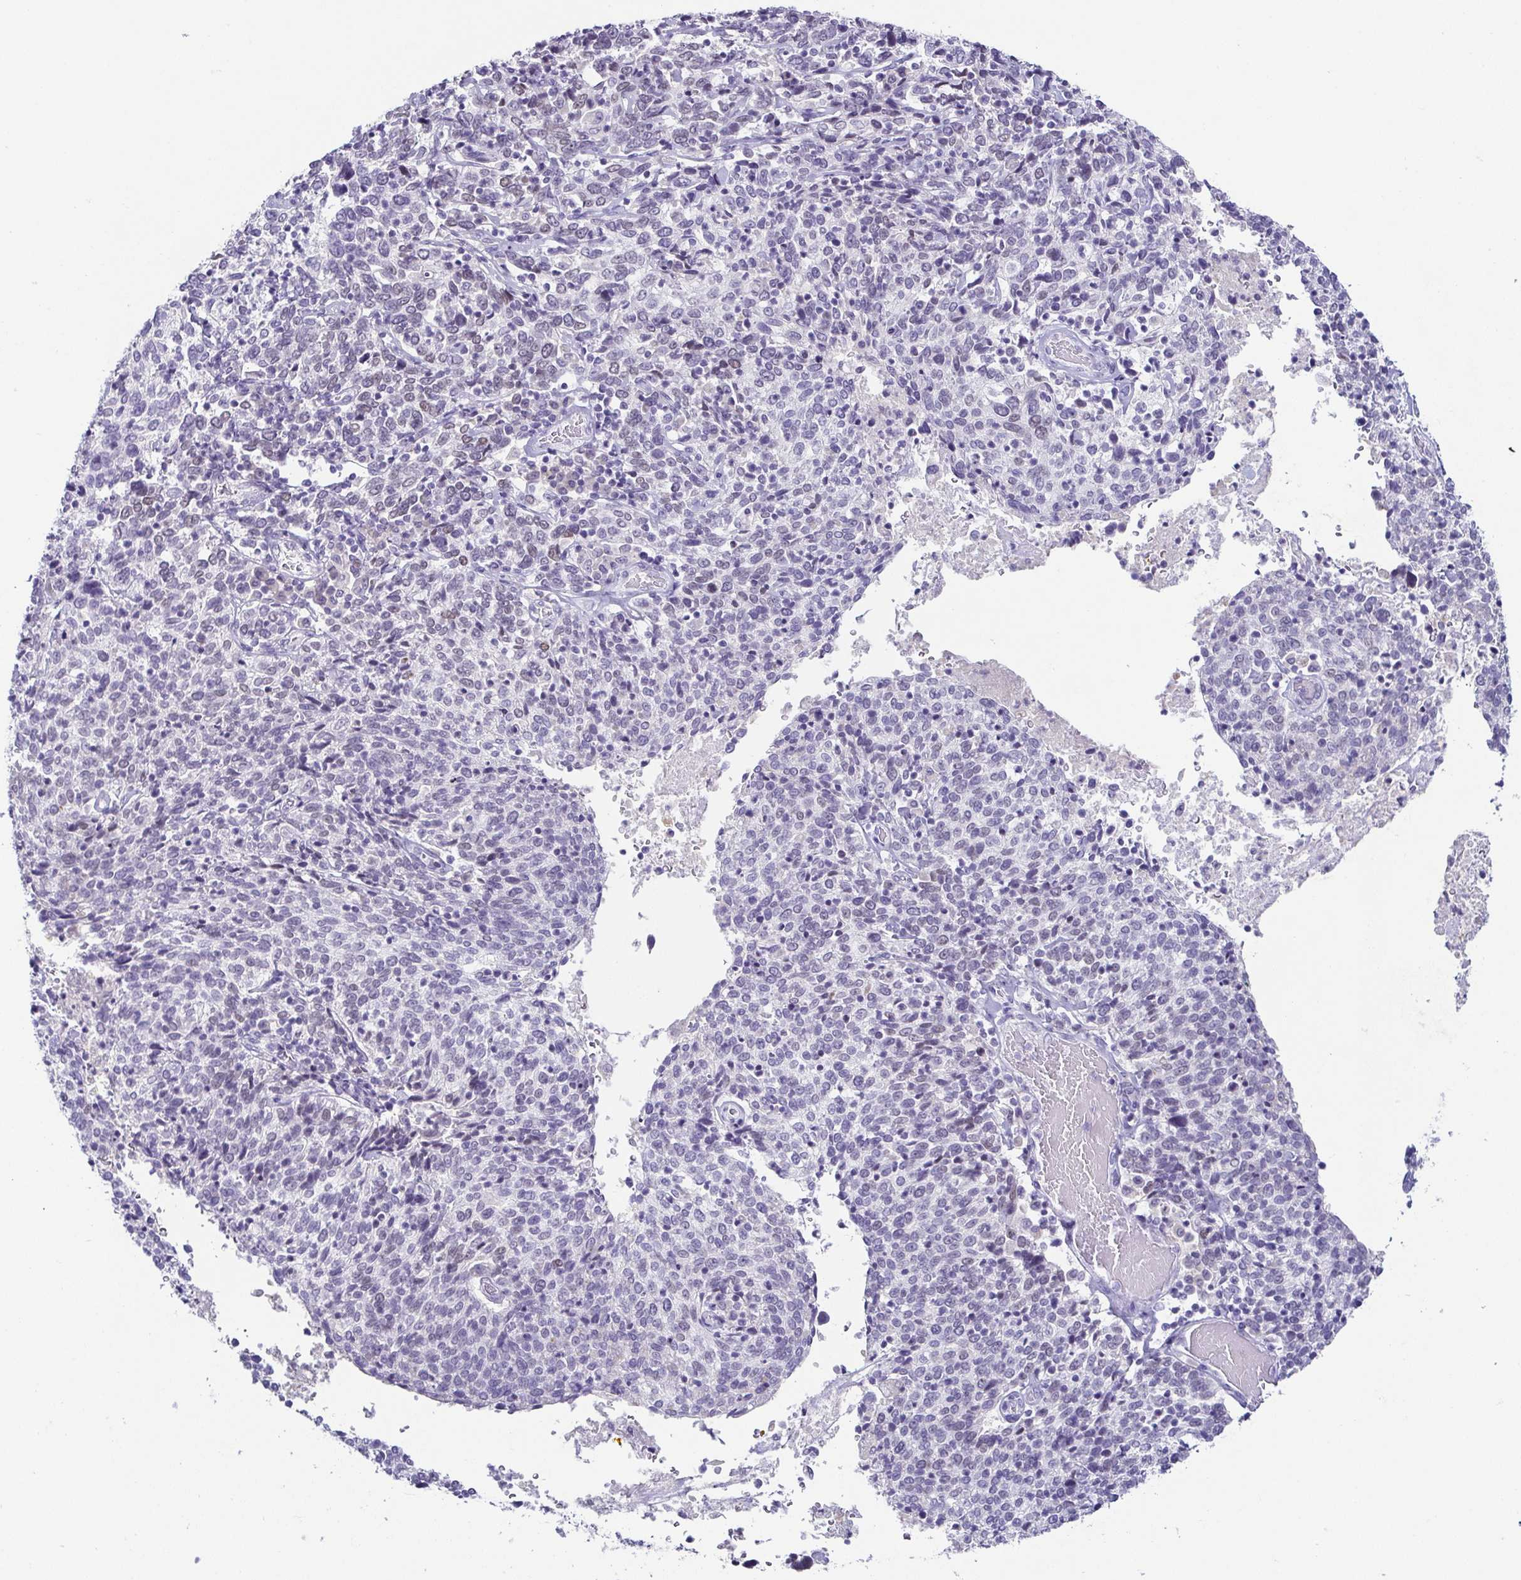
{"staining": {"intensity": "weak", "quantity": "<25%", "location": "nuclear"}, "tissue": "cervical cancer", "cell_type": "Tumor cells", "image_type": "cancer", "snomed": [{"axis": "morphology", "description": "Squamous cell carcinoma, NOS"}, {"axis": "topography", "description": "Cervix"}], "caption": "Tumor cells show no significant protein expression in cervical squamous cell carcinoma.", "gene": "TP73", "patient": {"sex": "female", "age": 46}}